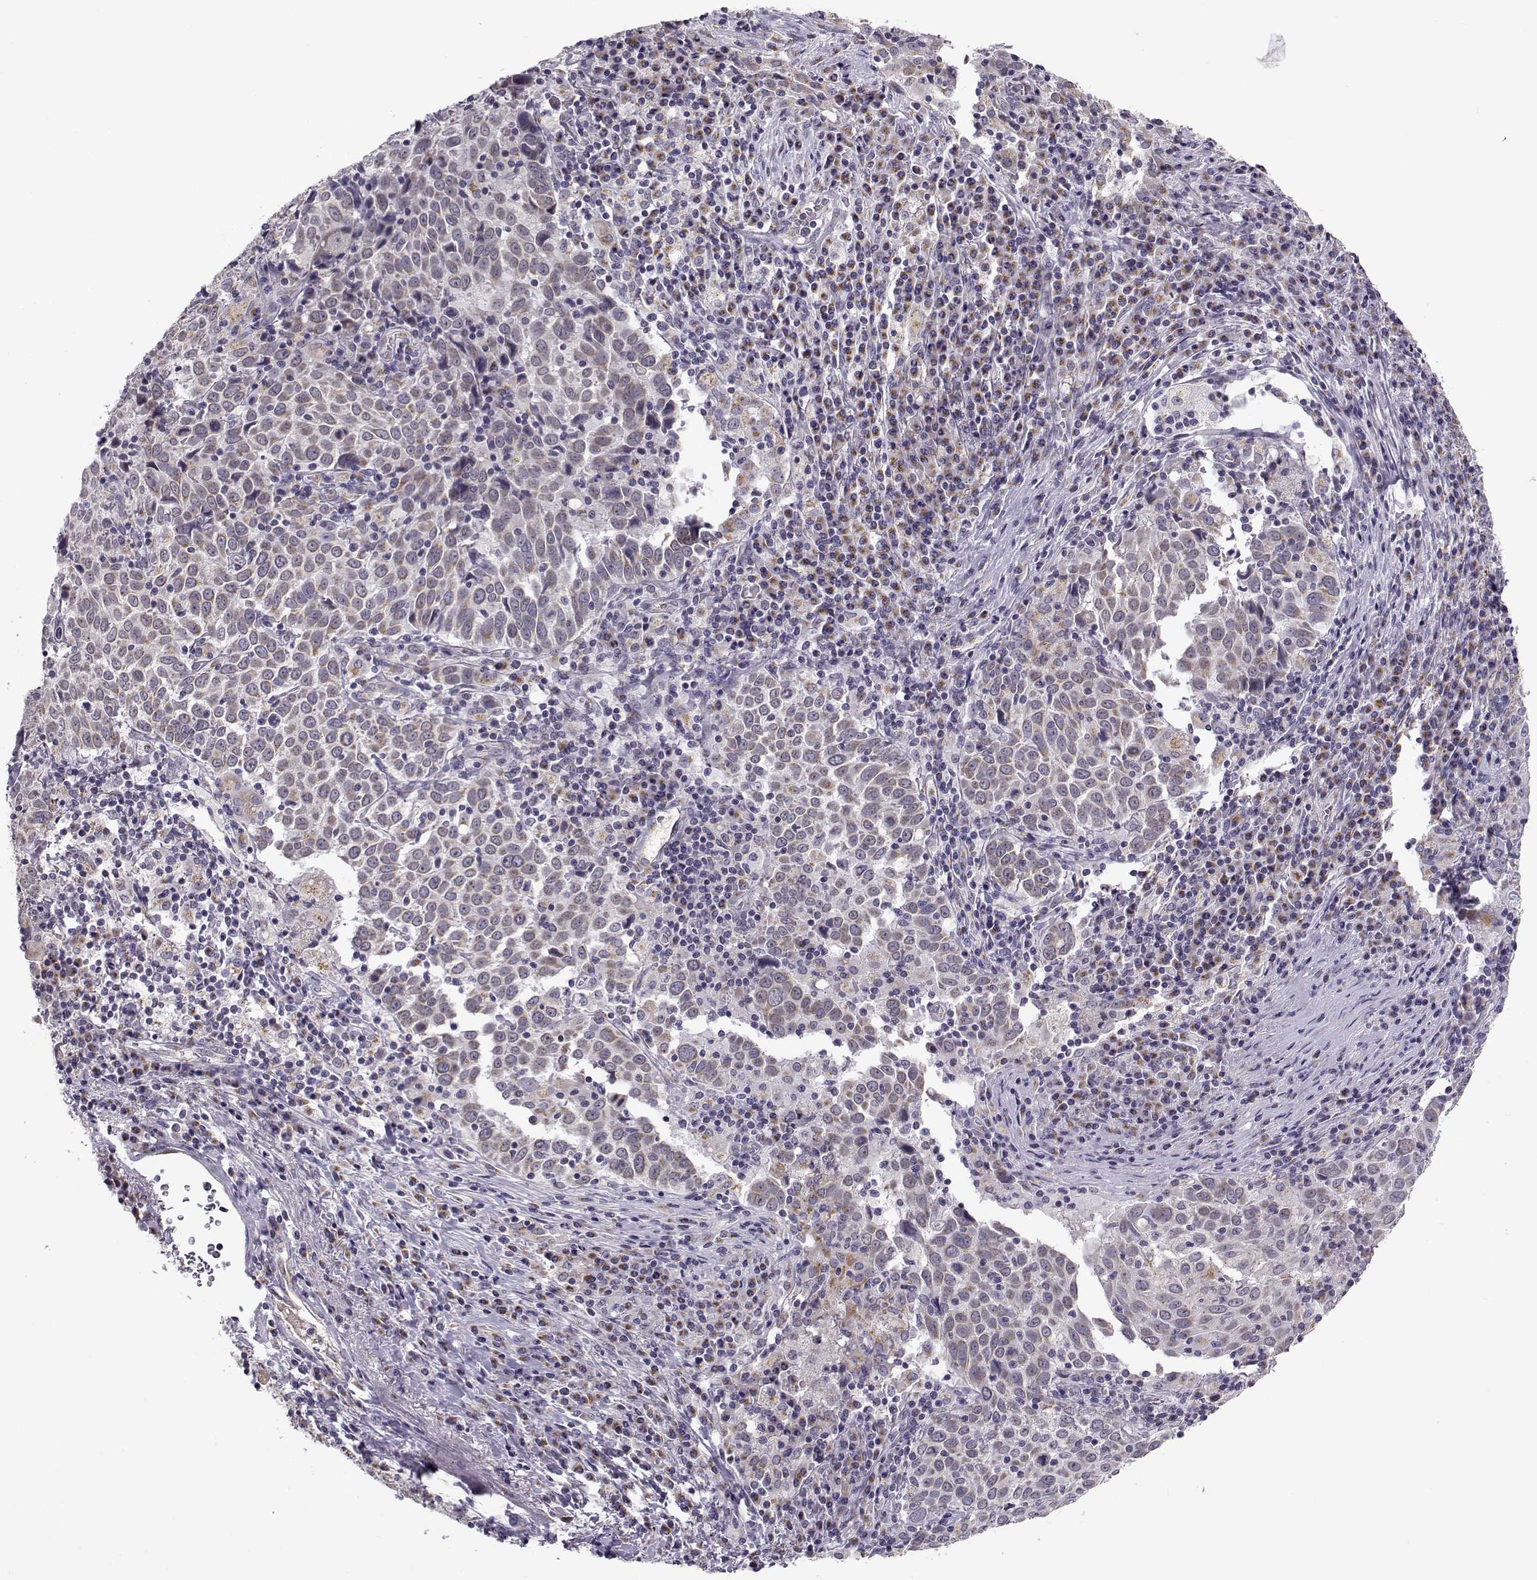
{"staining": {"intensity": "weak", "quantity": ">75%", "location": "cytoplasmic/membranous"}, "tissue": "lung cancer", "cell_type": "Tumor cells", "image_type": "cancer", "snomed": [{"axis": "morphology", "description": "Squamous cell carcinoma, NOS"}, {"axis": "topography", "description": "Lung"}], "caption": "Protein staining of lung cancer tissue reveals weak cytoplasmic/membranous expression in approximately >75% of tumor cells.", "gene": "SLC4A5", "patient": {"sex": "male", "age": 57}}